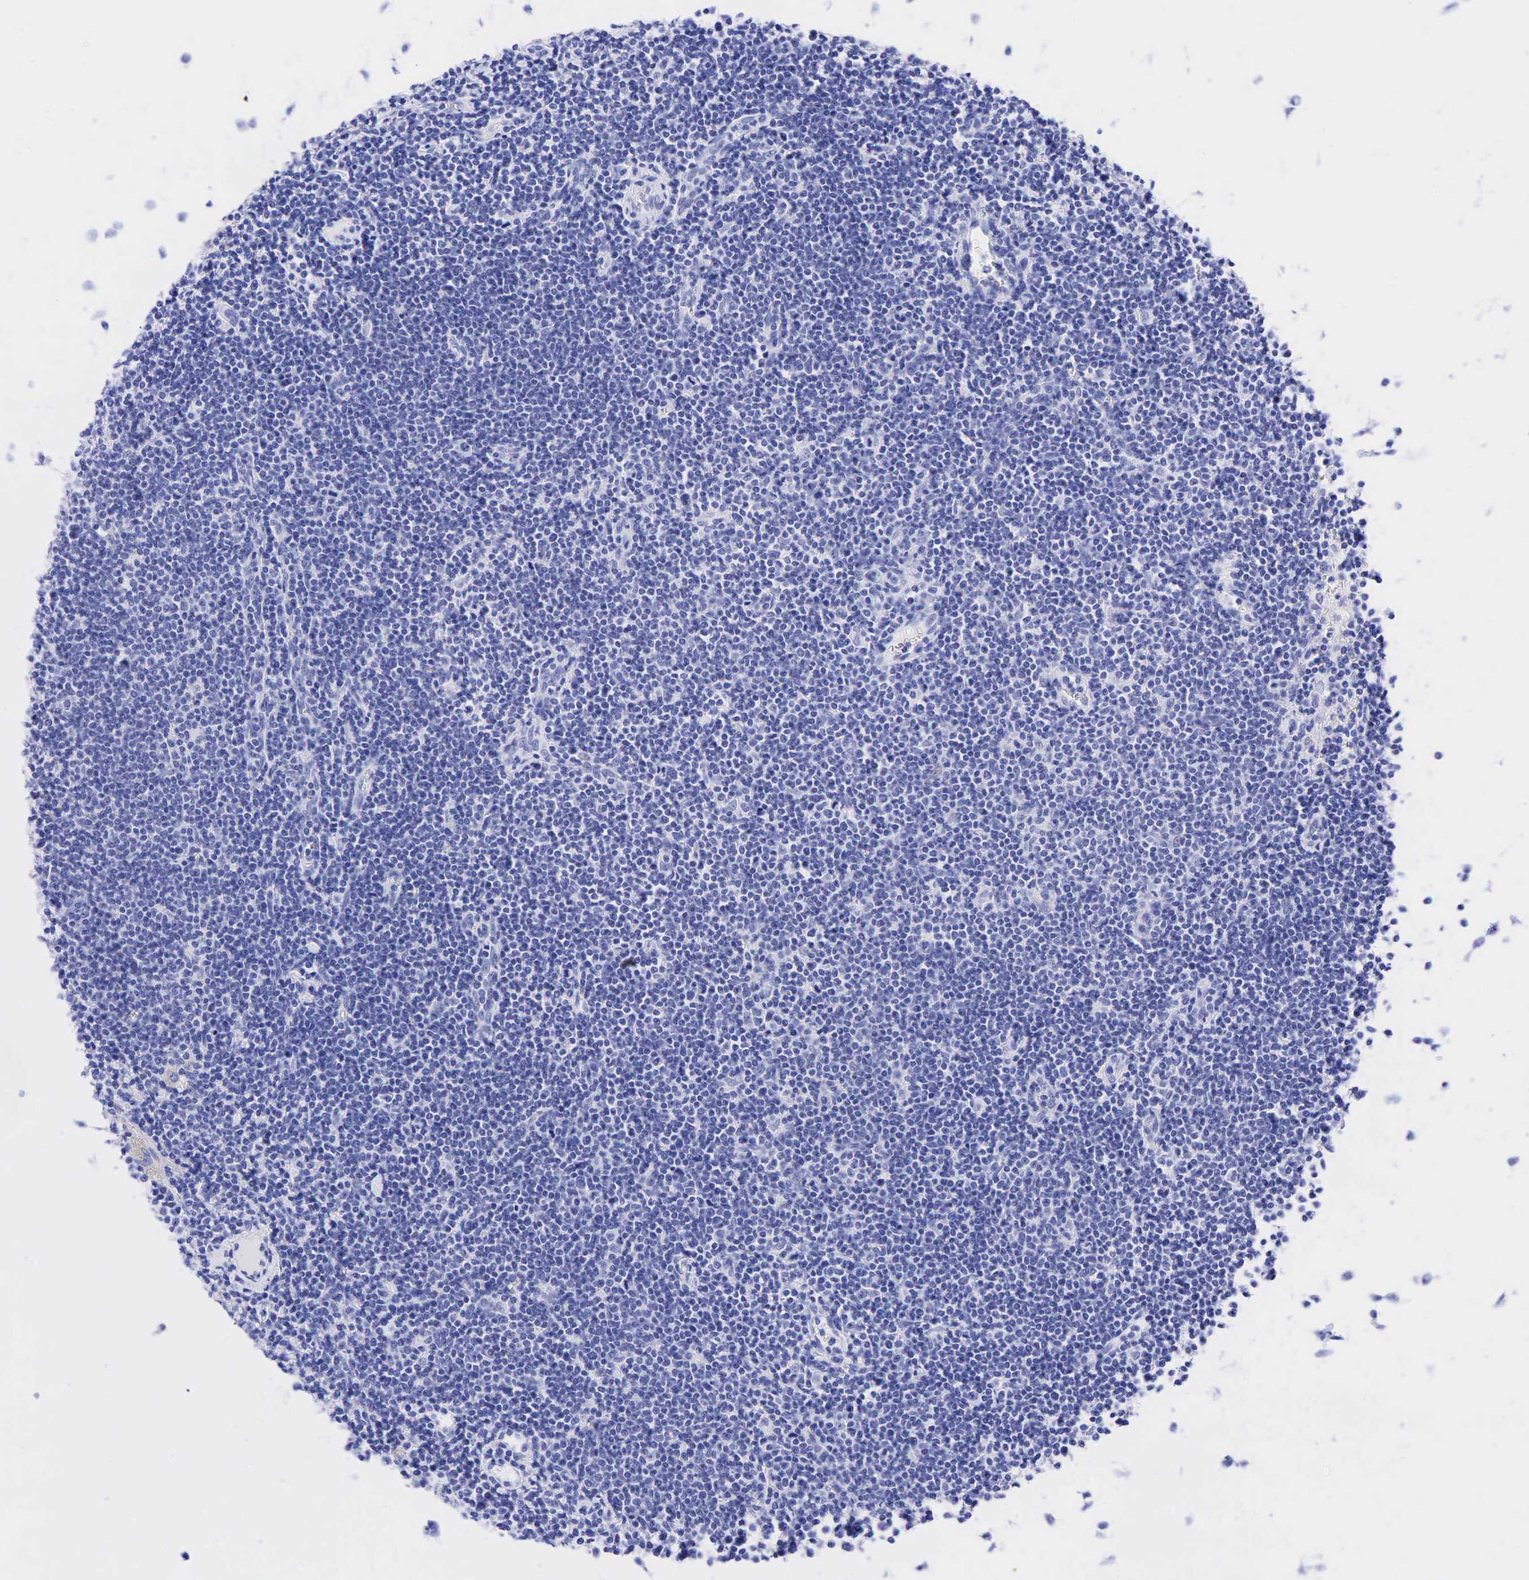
{"staining": {"intensity": "negative", "quantity": "none", "location": "none"}, "tissue": "lymphoma", "cell_type": "Tumor cells", "image_type": "cancer", "snomed": [{"axis": "morphology", "description": "Malignant lymphoma, non-Hodgkin's type, Low grade"}, {"axis": "topography", "description": "Lymph node"}], "caption": "Image shows no significant protein expression in tumor cells of lymphoma.", "gene": "CEACAM5", "patient": {"sex": "male", "age": 65}}